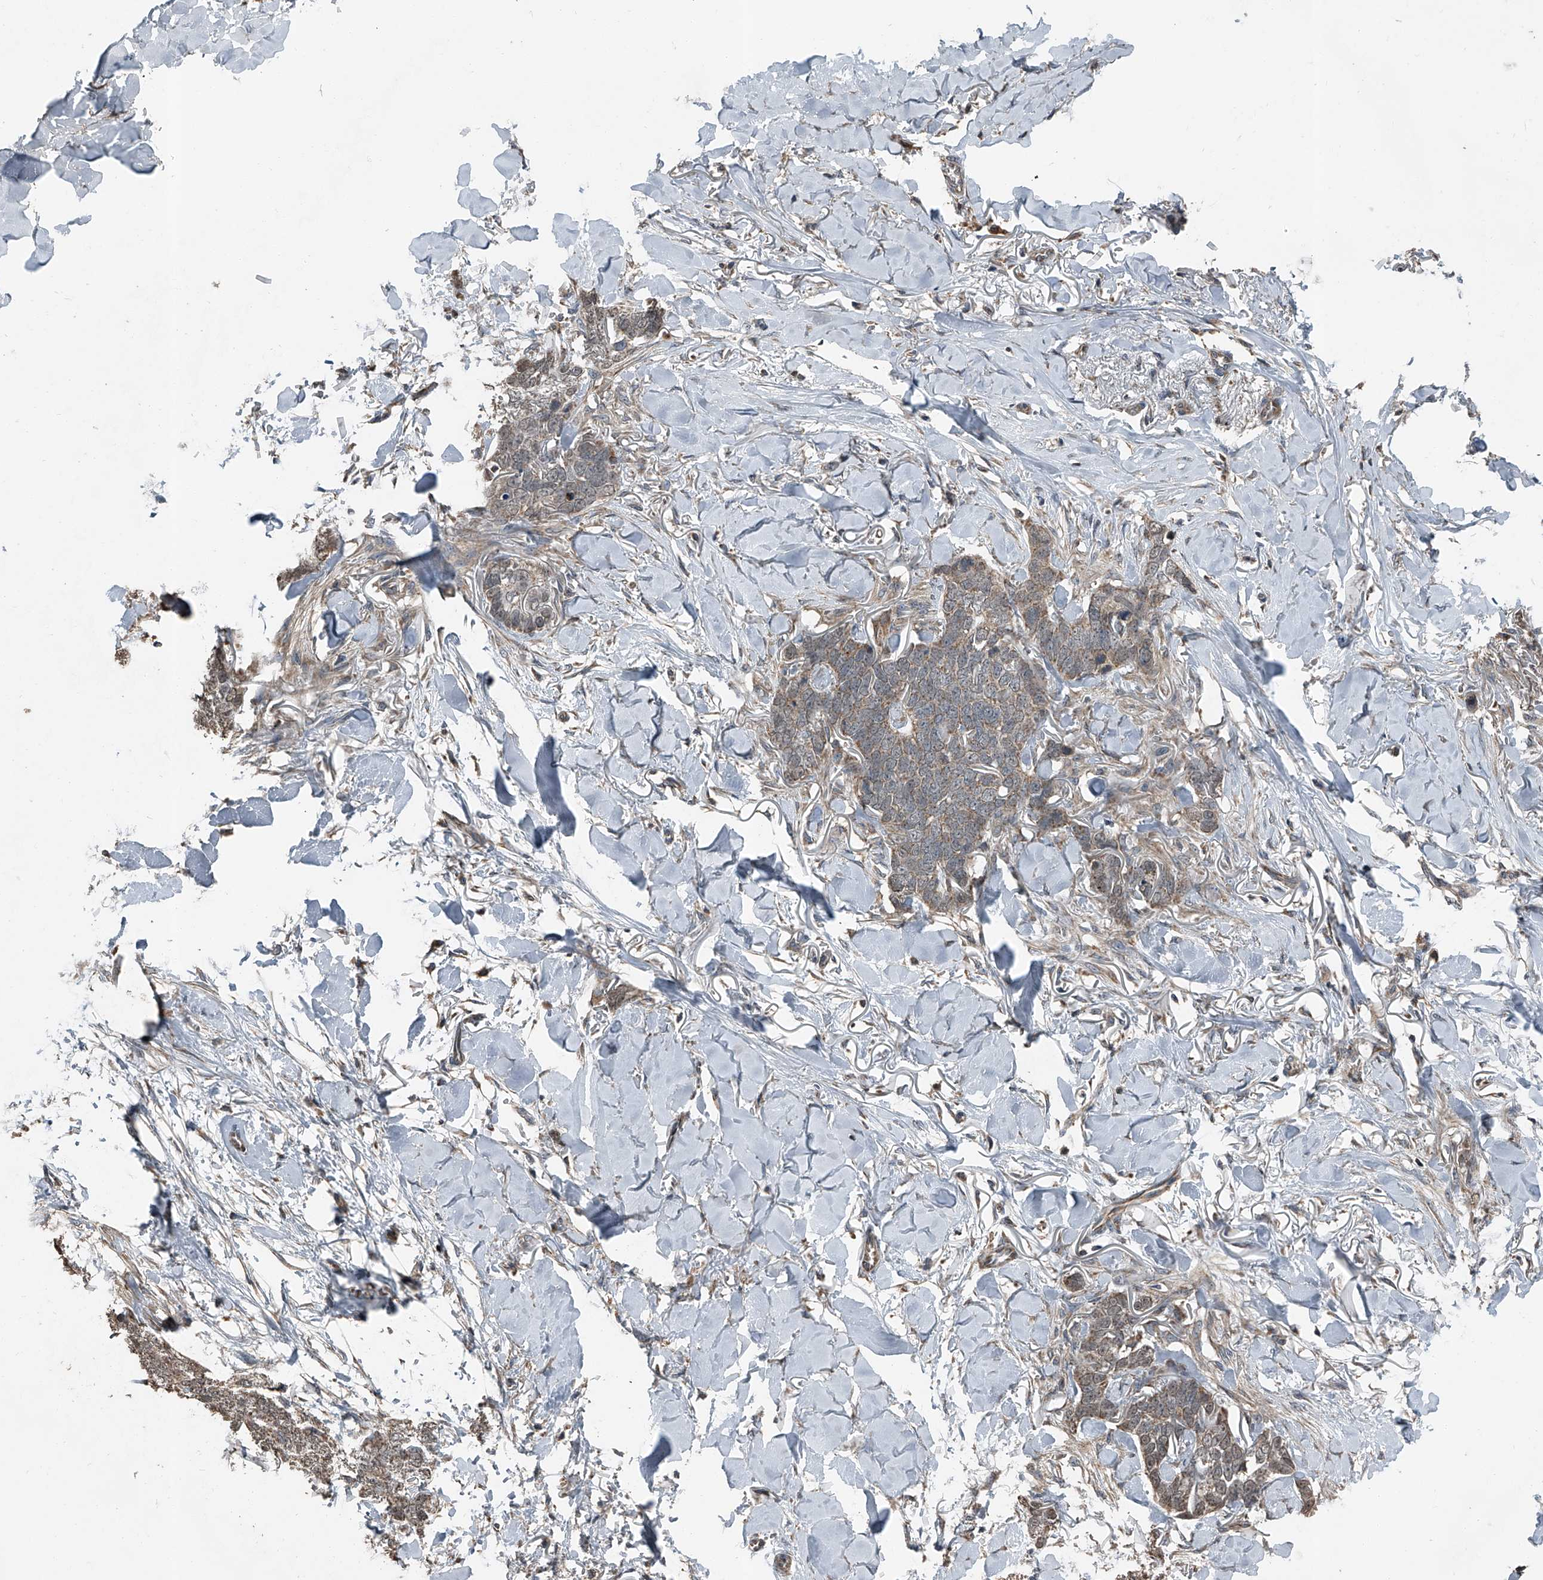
{"staining": {"intensity": "weak", "quantity": ">75%", "location": "cytoplasmic/membranous,nuclear"}, "tissue": "skin cancer", "cell_type": "Tumor cells", "image_type": "cancer", "snomed": [{"axis": "morphology", "description": "Normal tissue, NOS"}, {"axis": "morphology", "description": "Basal cell carcinoma"}, {"axis": "topography", "description": "Skin"}], "caption": "Immunohistochemistry (IHC) histopathology image of skin cancer stained for a protein (brown), which exhibits low levels of weak cytoplasmic/membranous and nuclear staining in about >75% of tumor cells.", "gene": "CHRNA7", "patient": {"sex": "male", "age": 77}}